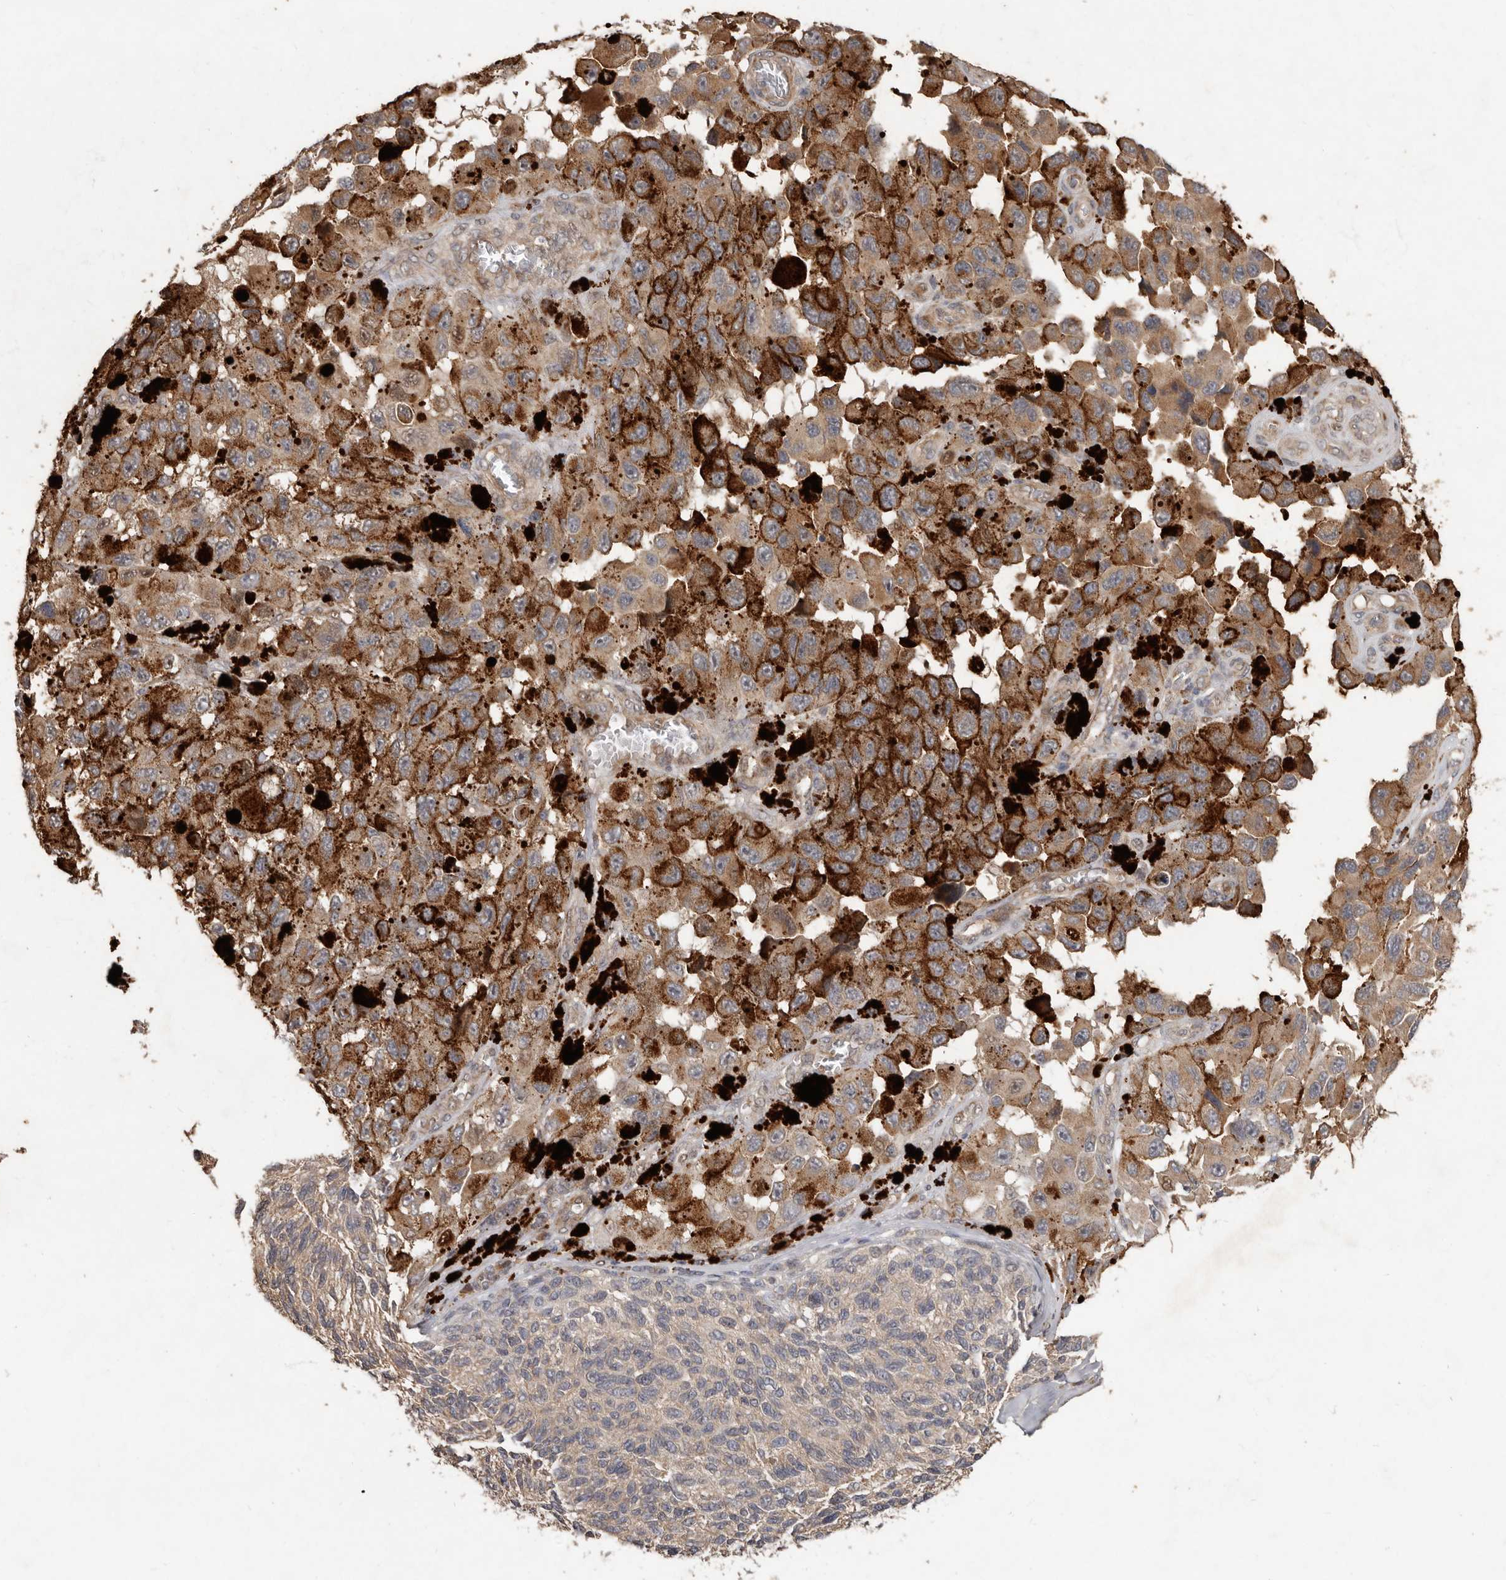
{"staining": {"intensity": "weak", "quantity": ">75%", "location": "cytoplasmic/membranous"}, "tissue": "melanoma", "cell_type": "Tumor cells", "image_type": "cancer", "snomed": [{"axis": "morphology", "description": "Malignant melanoma, NOS"}, {"axis": "topography", "description": "Skin"}], "caption": "High-magnification brightfield microscopy of malignant melanoma stained with DAB (3,3'-diaminobenzidine) (brown) and counterstained with hematoxylin (blue). tumor cells exhibit weak cytoplasmic/membranous positivity is present in approximately>75% of cells.", "gene": "KIF26B", "patient": {"sex": "female", "age": 73}}